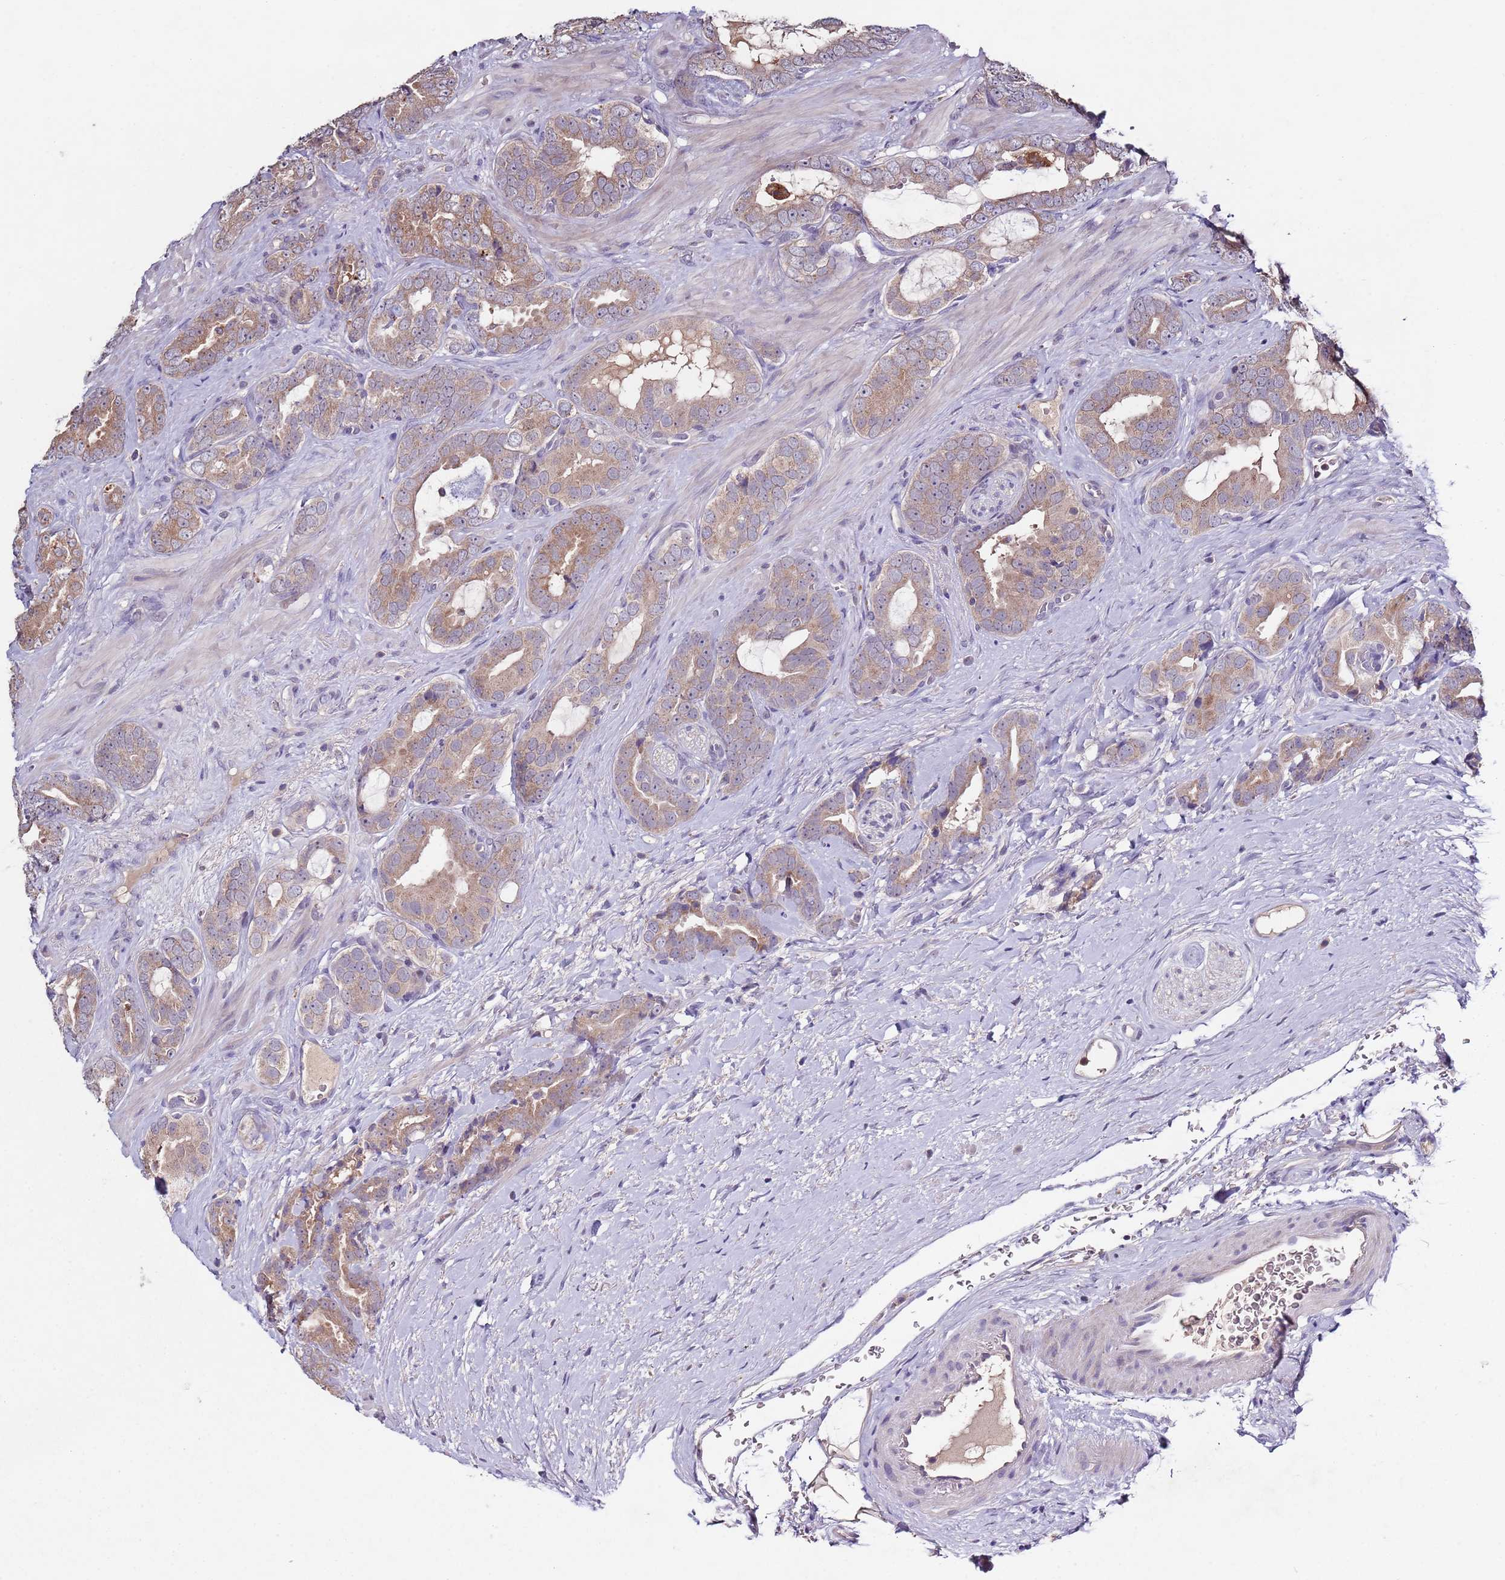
{"staining": {"intensity": "moderate", "quantity": "25%-75%", "location": "cytoplasmic/membranous"}, "tissue": "prostate cancer", "cell_type": "Tumor cells", "image_type": "cancer", "snomed": [{"axis": "morphology", "description": "Adenocarcinoma, High grade"}, {"axis": "topography", "description": "Prostate"}], "caption": "Adenocarcinoma (high-grade) (prostate) stained with a protein marker shows moderate staining in tumor cells.", "gene": "NRDE2", "patient": {"sex": "male", "age": 71}}